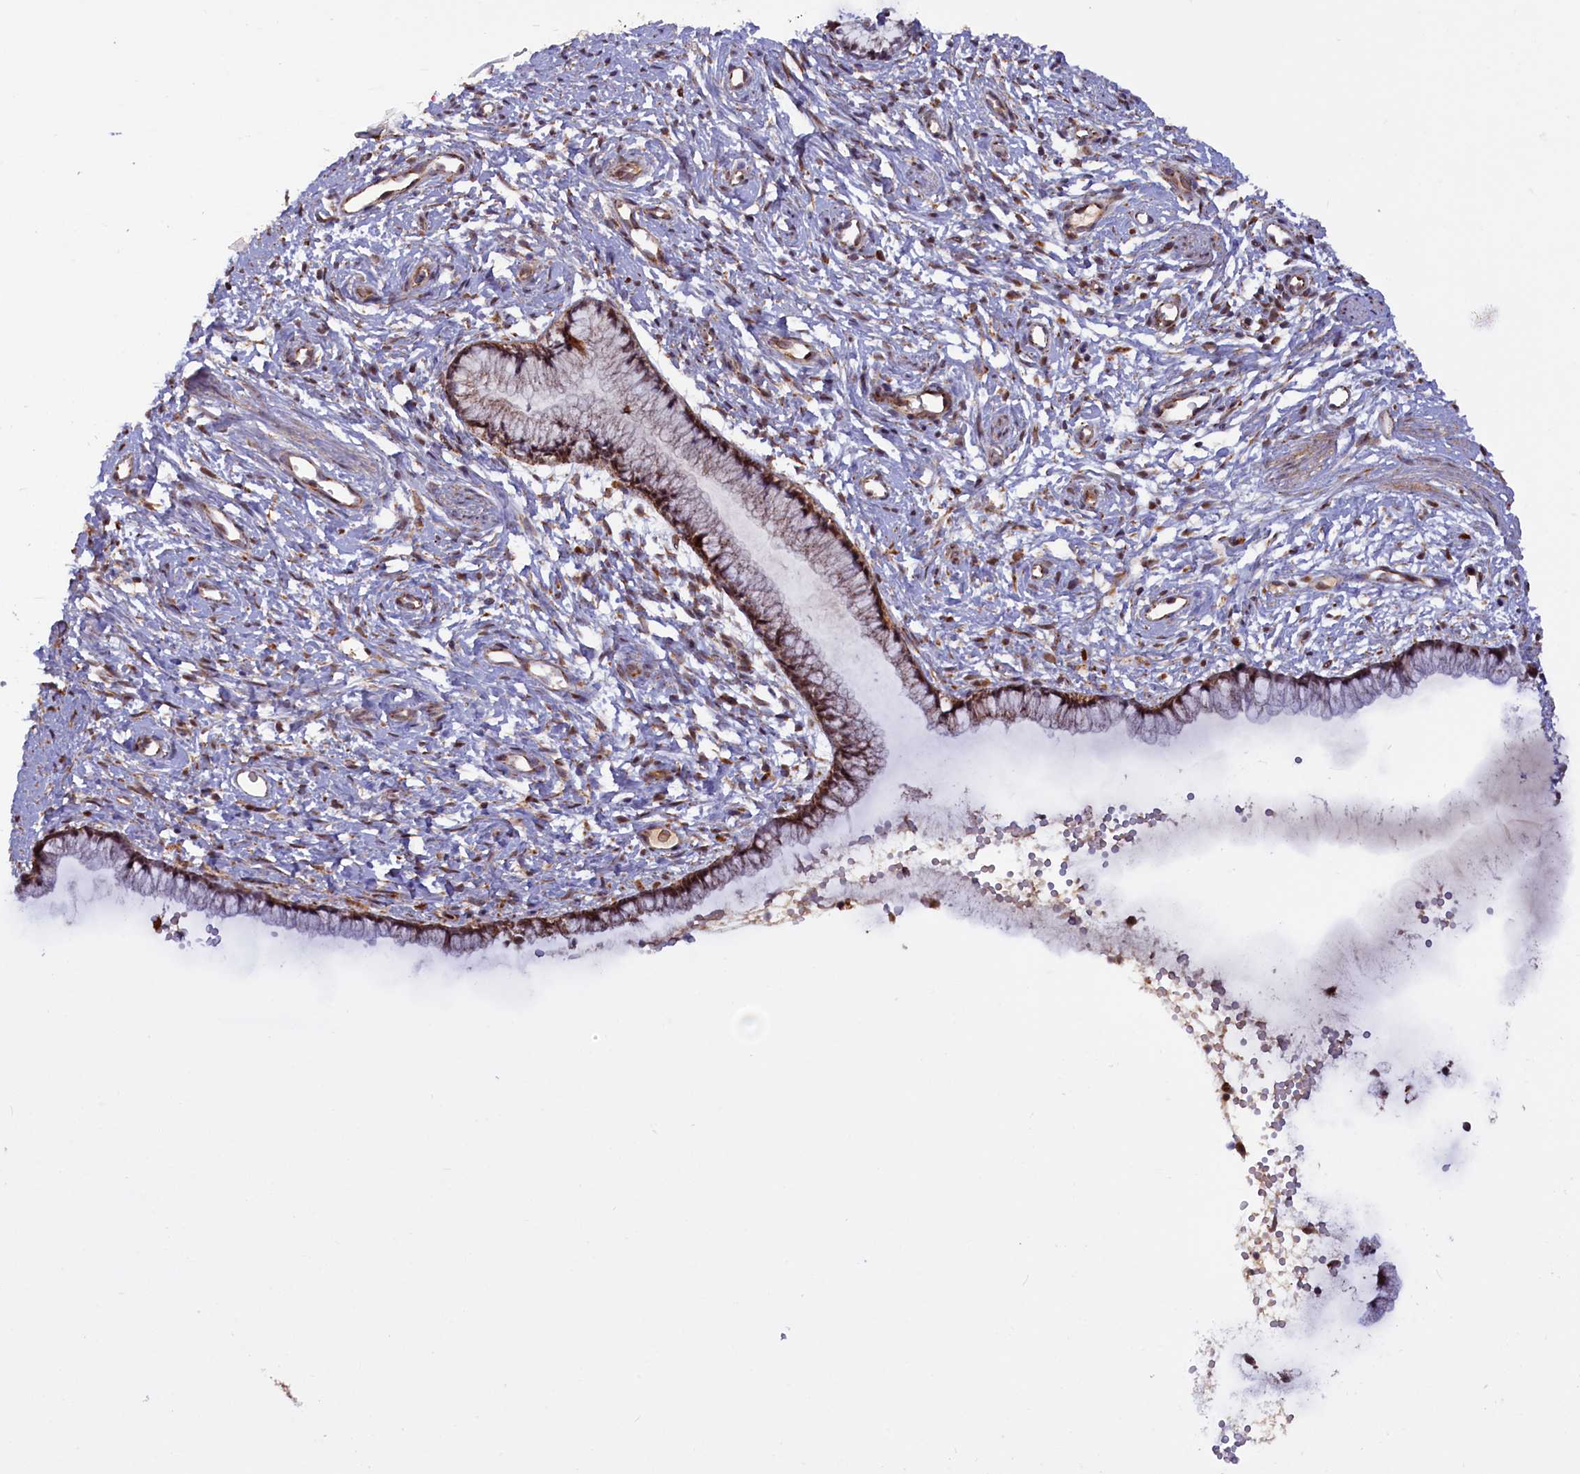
{"staining": {"intensity": "moderate", "quantity": ">75%", "location": "cytoplasmic/membranous"}, "tissue": "cervix", "cell_type": "Glandular cells", "image_type": "normal", "snomed": [{"axis": "morphology", "description": "Normal tissue, NOS"}, {"axis": "topography", "description": "Cervix"}], "caption": "Protein expression analysis of benign human cervix reveals moderate cytoplasmic/membranous staining in about >75% of glandular cells. The staining was performed using DAB to visualize the protein expression in brown, while the nuclei were stained in blue with hematoxylin (Magnification: 20x).", "gene": "DUS3L", "patient": {"sex": "female", "age": 57}}